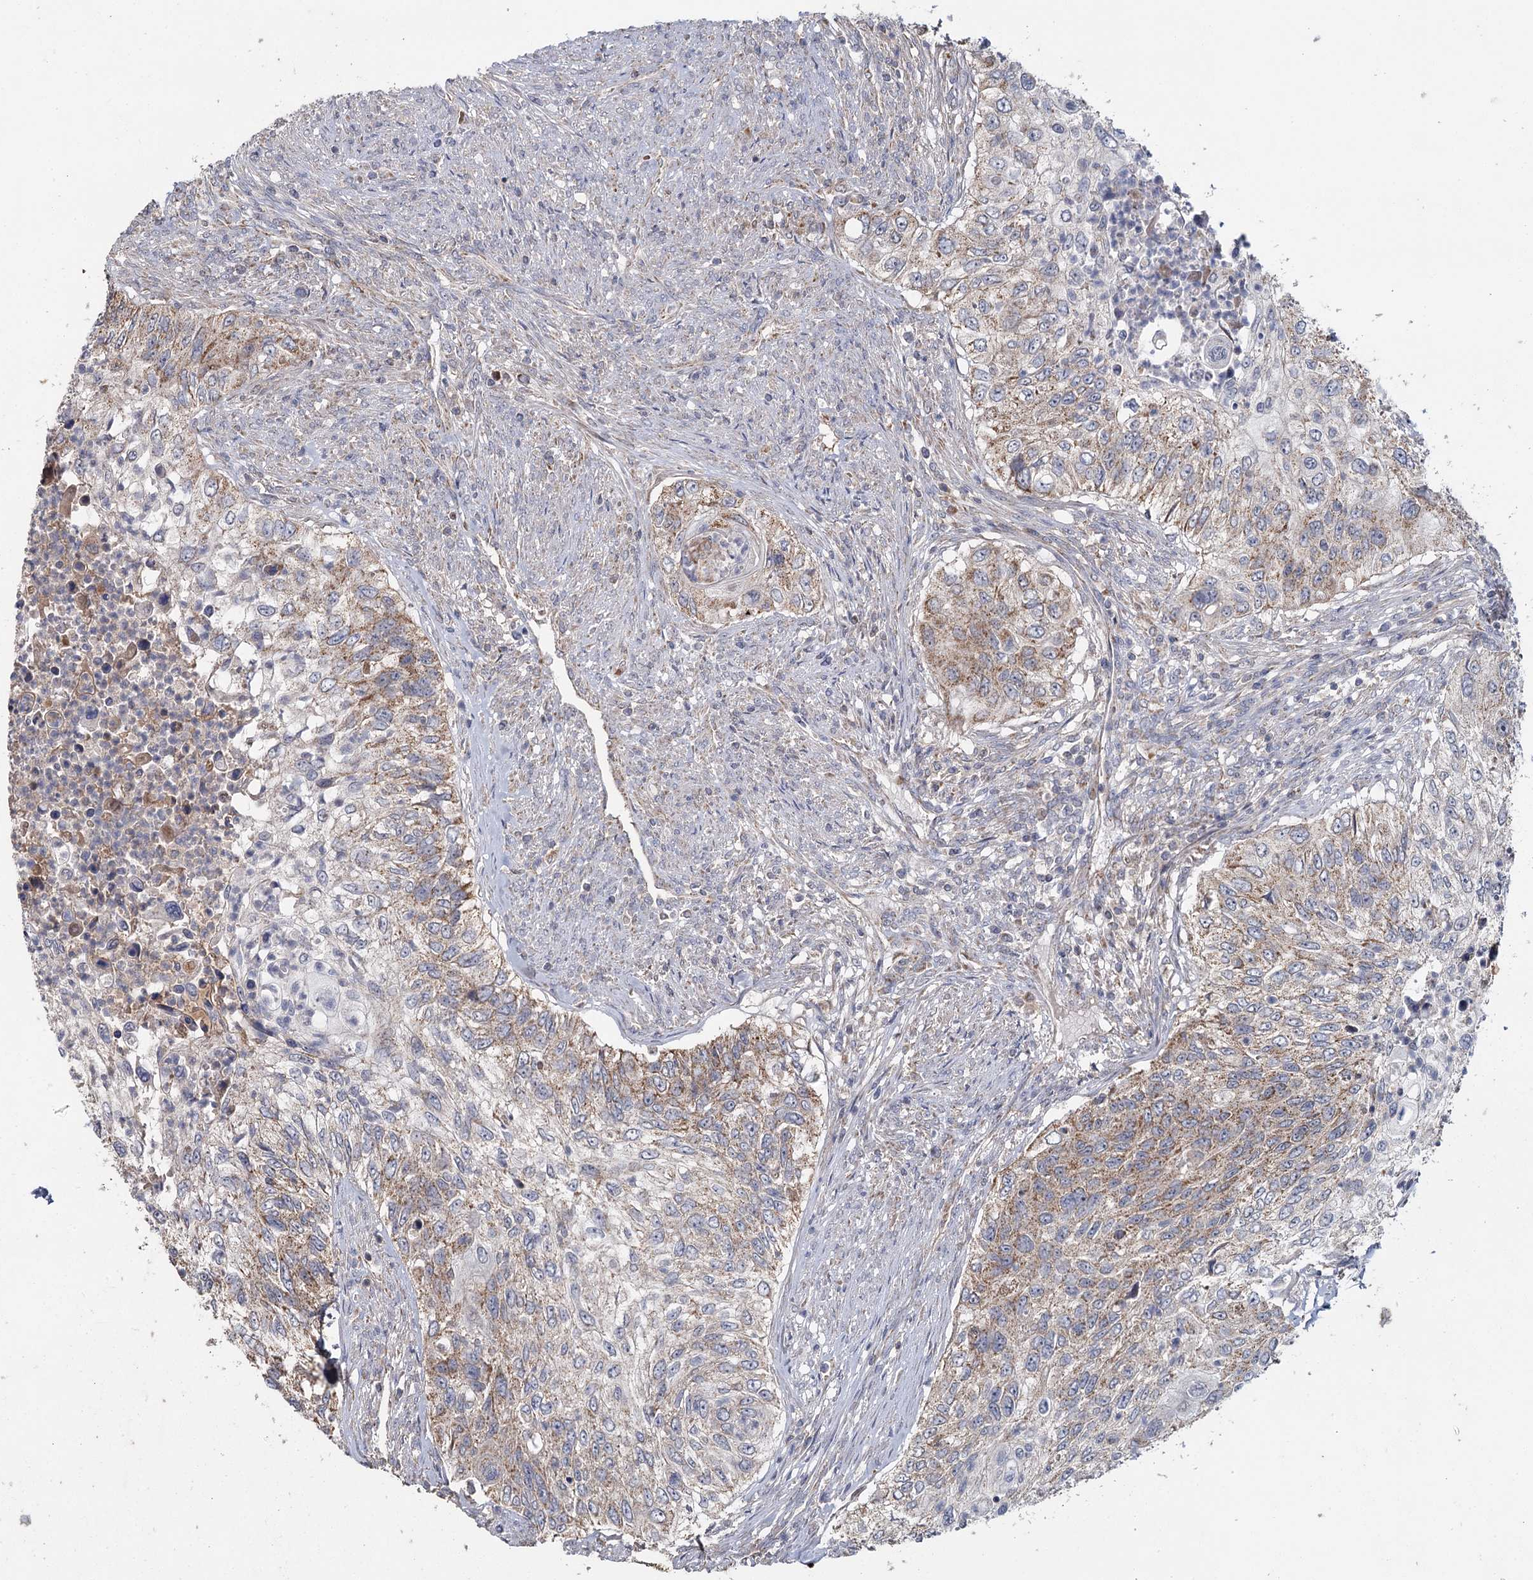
{"staining": {"intensity": "moderate", "quantity": "25%-75%", "location": "cytoplasmic/membranous"}, "tissue": "urothelial cancer", "cell_type": "Tumor cells", "image_type": "cancer", "snomed": [{"axis": "morphology", "description": "Urothelial carcinoma, High grade"}, {"axis": "topography", "description": "Urinary bladder"}], "caption": "Moderate cytoplasmic/membranous expression for a protein is present in about 25%-75% of tumor cells of urothelial cancer using immunohistochemistry (IHC).", "gene": "MRPL44", "patient": {"sex": "female", "age": 60}}